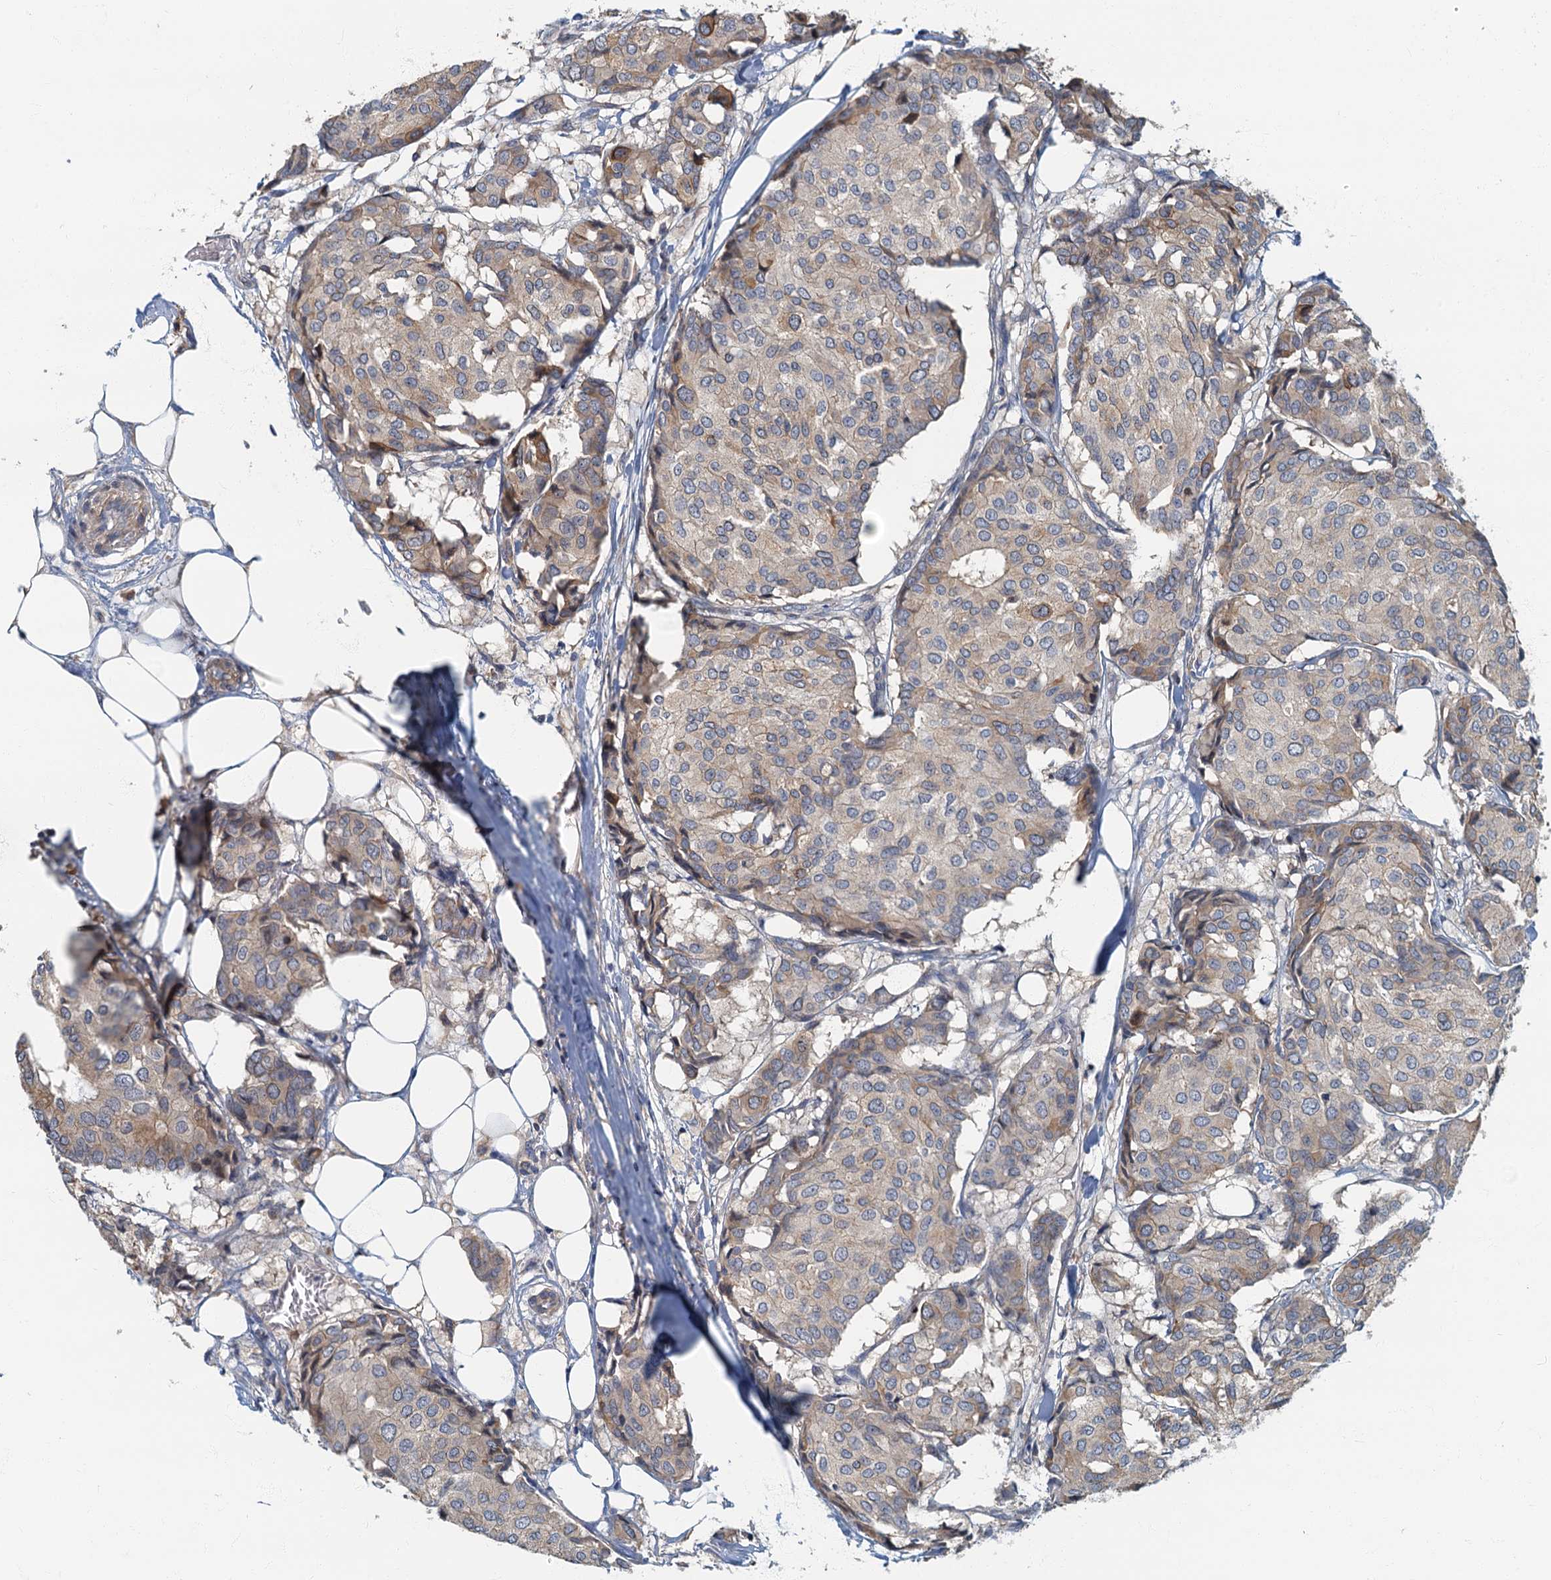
{"staining": {"intensity": "weak", "quantity": "<25%", "location": "cytoplasmic/membranous"}, "tissue": "breast cancer", "cell_type": "Tumor cells", "image_type": "cancer", "snomed": [{"axis": "morphology", "description": "Duct carcinoma"}, {"axis": "topography", "description": "Breast"}], "caption": "High power microscopy photomicrograph of an immunohistochemistry micrograph of breast cancer (intraductal carcinoma), revealing no significant staining in tumor cells. (DAB (3,3'-diaminobenzidine) immunohistochemistry (IHC) with hematoxylin counter stain).", "gene": "CKAP2L", "patient": {"sex": "female", "age": 75}}